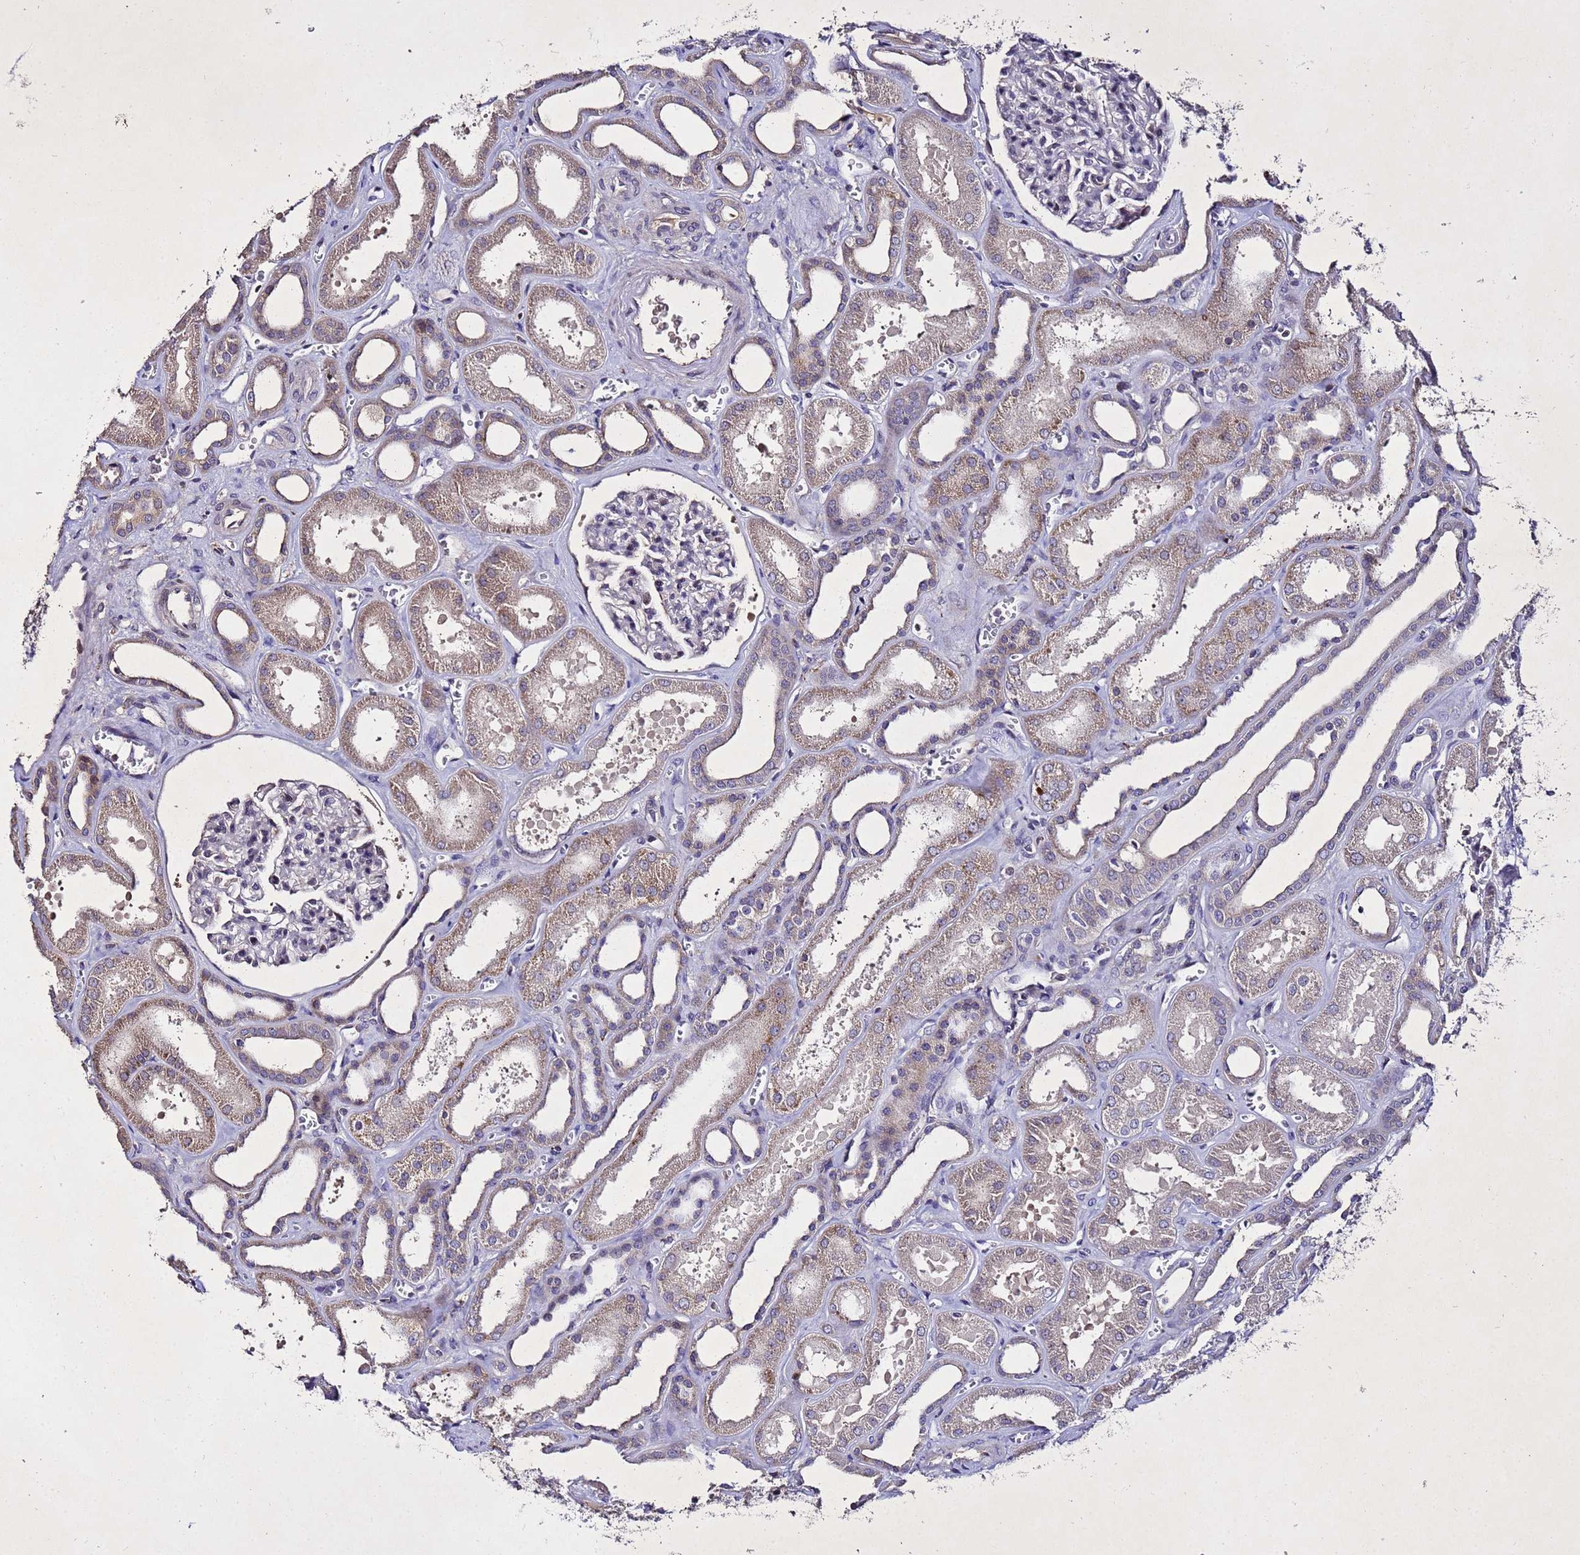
{"staining": {"intensity": "negative", "quantity": "none", "location": "none"}, "tissue": "kidney", "cell_type": "Cells in glomeruli", "image_type": "normal", "snomed": [{"axis": "morphology", "description": "Normal tissue, NOS"}, {"axis": "morphology", "description": "Adenocarcinoma, NOS"}, {"axis": "topography", "description": "Kidney"}], "caption": "Immunohistochemistry image of unremarkable human kidney stained for a protein (brown), which reveals no positivity in cells in glomeruli.", "gene": "SV2B", "patient": {"sex": "female", "age": 68}}